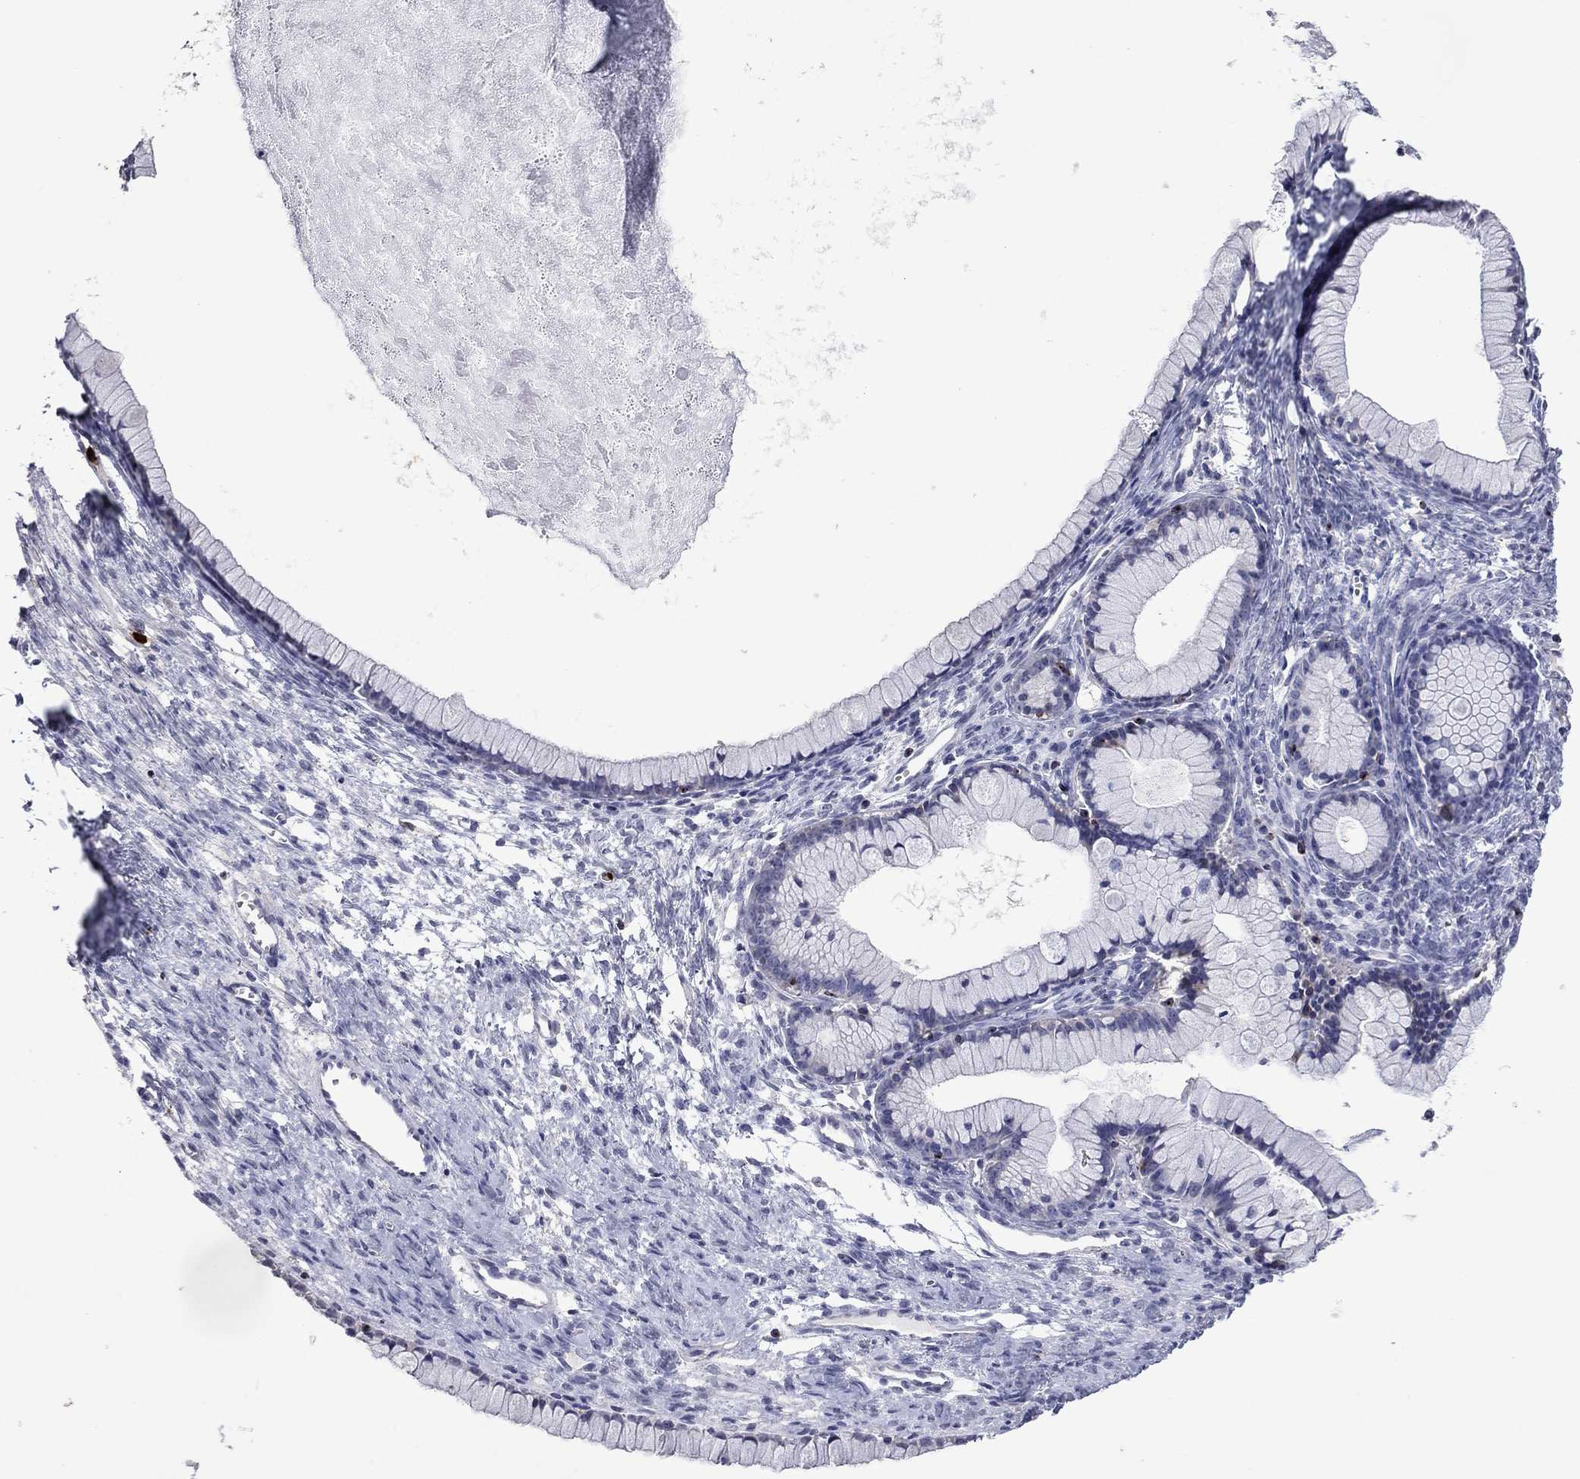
{"staining": {"intensity": "negative", "quantity": "none", "location": "none"}, "tissue": "ovarian cancer", "cell_type": "Tumor cells", "image_type": "cancer", "snomed": [{"axis": "morphology", "description": "Cystadenocarcinoma, mucinous, NOS"}, {"axis": "topography", "description": "Ovary"}], "caption": "A micrograph of ovarian mucinous cystadenocarcinoma stained for a protein displays no brown staining in tumor cells.", "gene": "CCL5", "patient": {"sex": "female", "age": 41}}